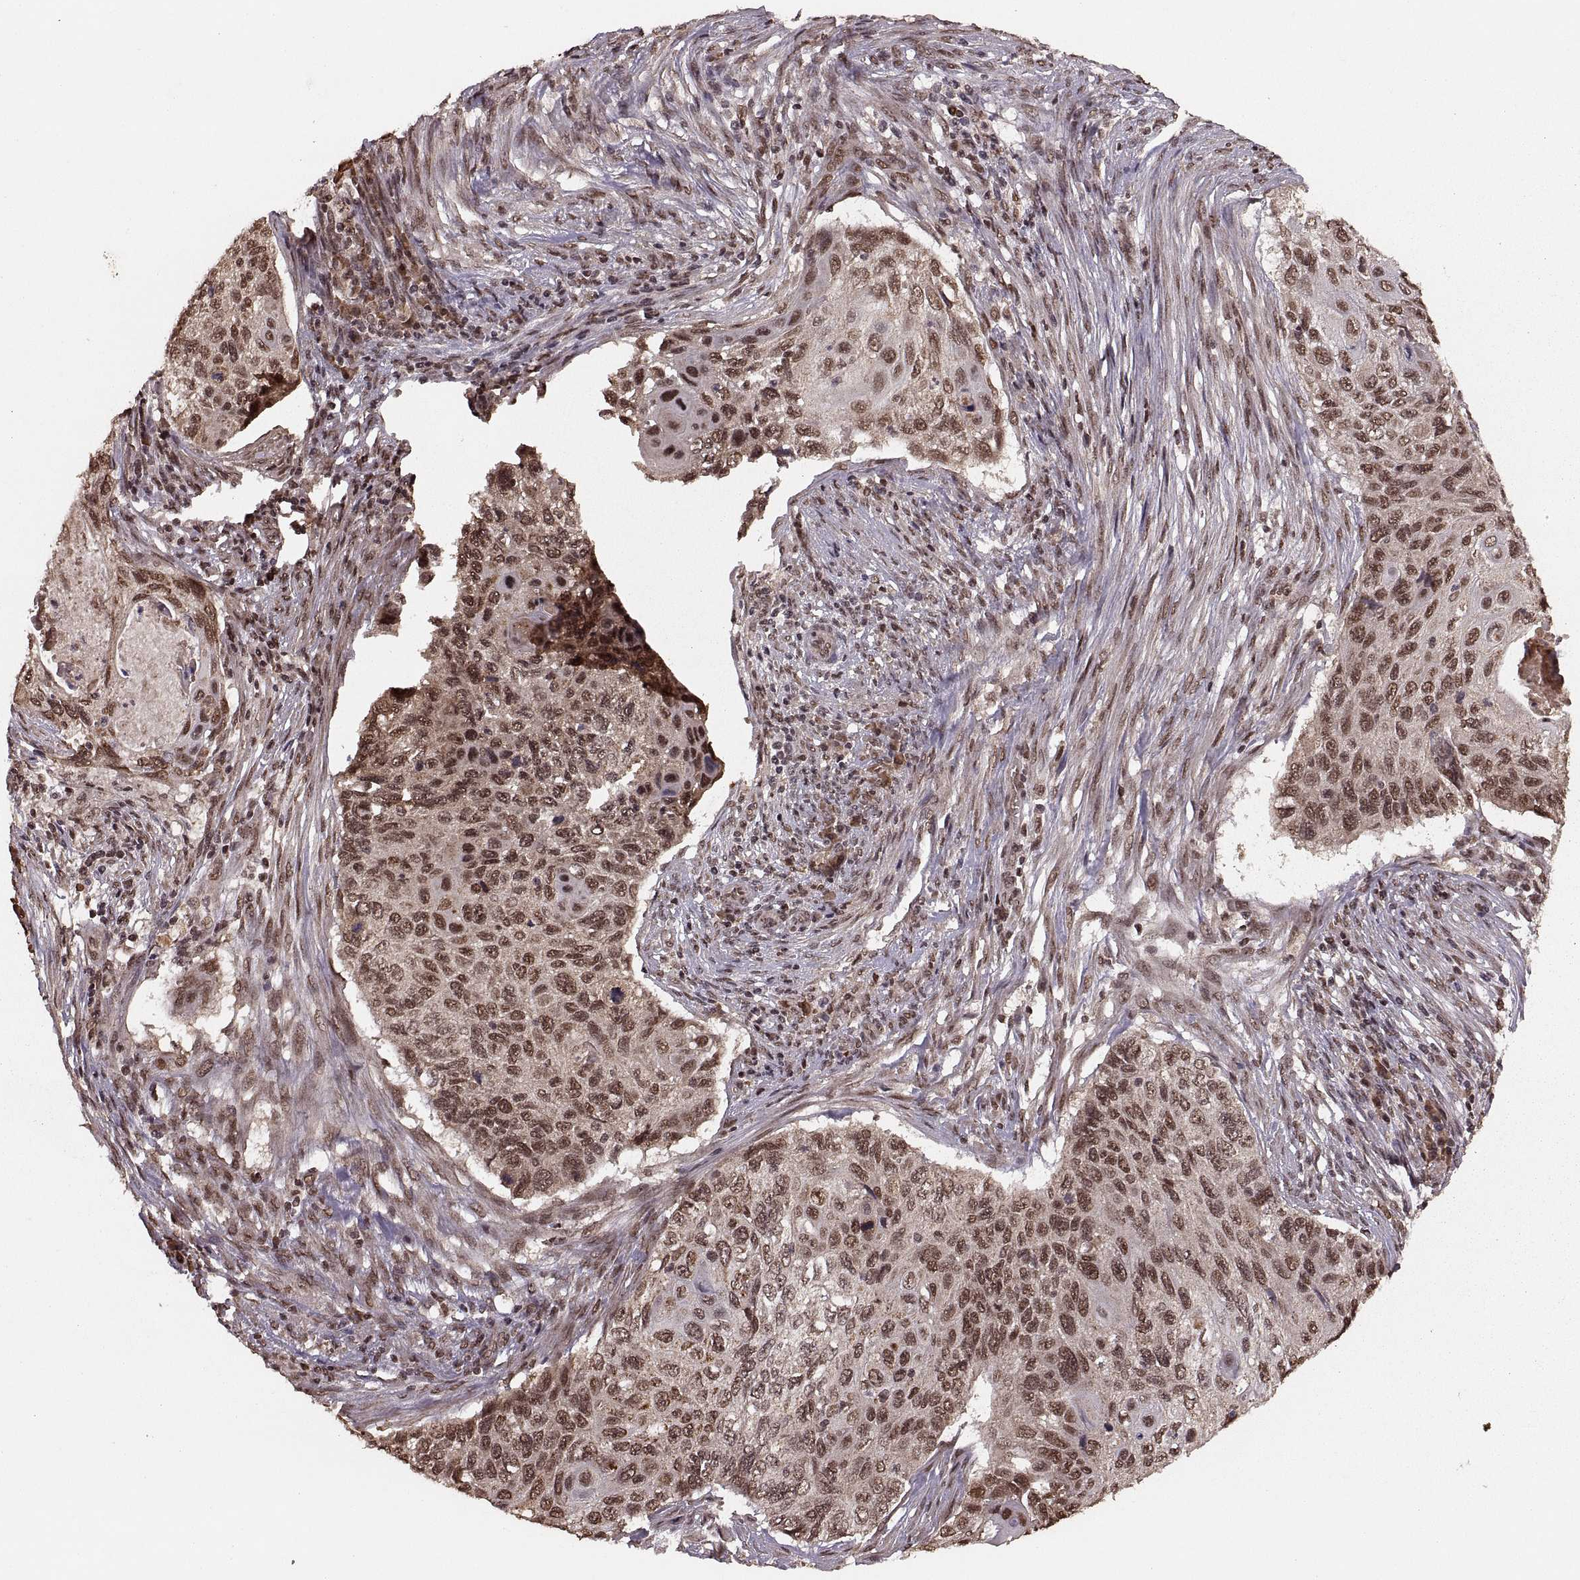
{"staining": {"intensity": "moderate", "quantity": ">75%", "location": "cytoplasmic/membranous,nuclear"}, "tissue": "cervical cancer", "cell_type": "Tumor cells", "image_type": "cancer", "snomed": [{"axis": "morphology", "description": "Squamous cell carcinoma, NOS"}, {"axis": "topography", "description": "Cervix"}], "caption": "Immunohistochemistry (DAB) staining of human cervical squamous cell carcinoma exhibits moderate cytoplasmic/membranous and nuclear protein staining in approximately >75% of tumor cells.", "gene": "RFT1", "patient": {"sex": "female", "age": 70}}